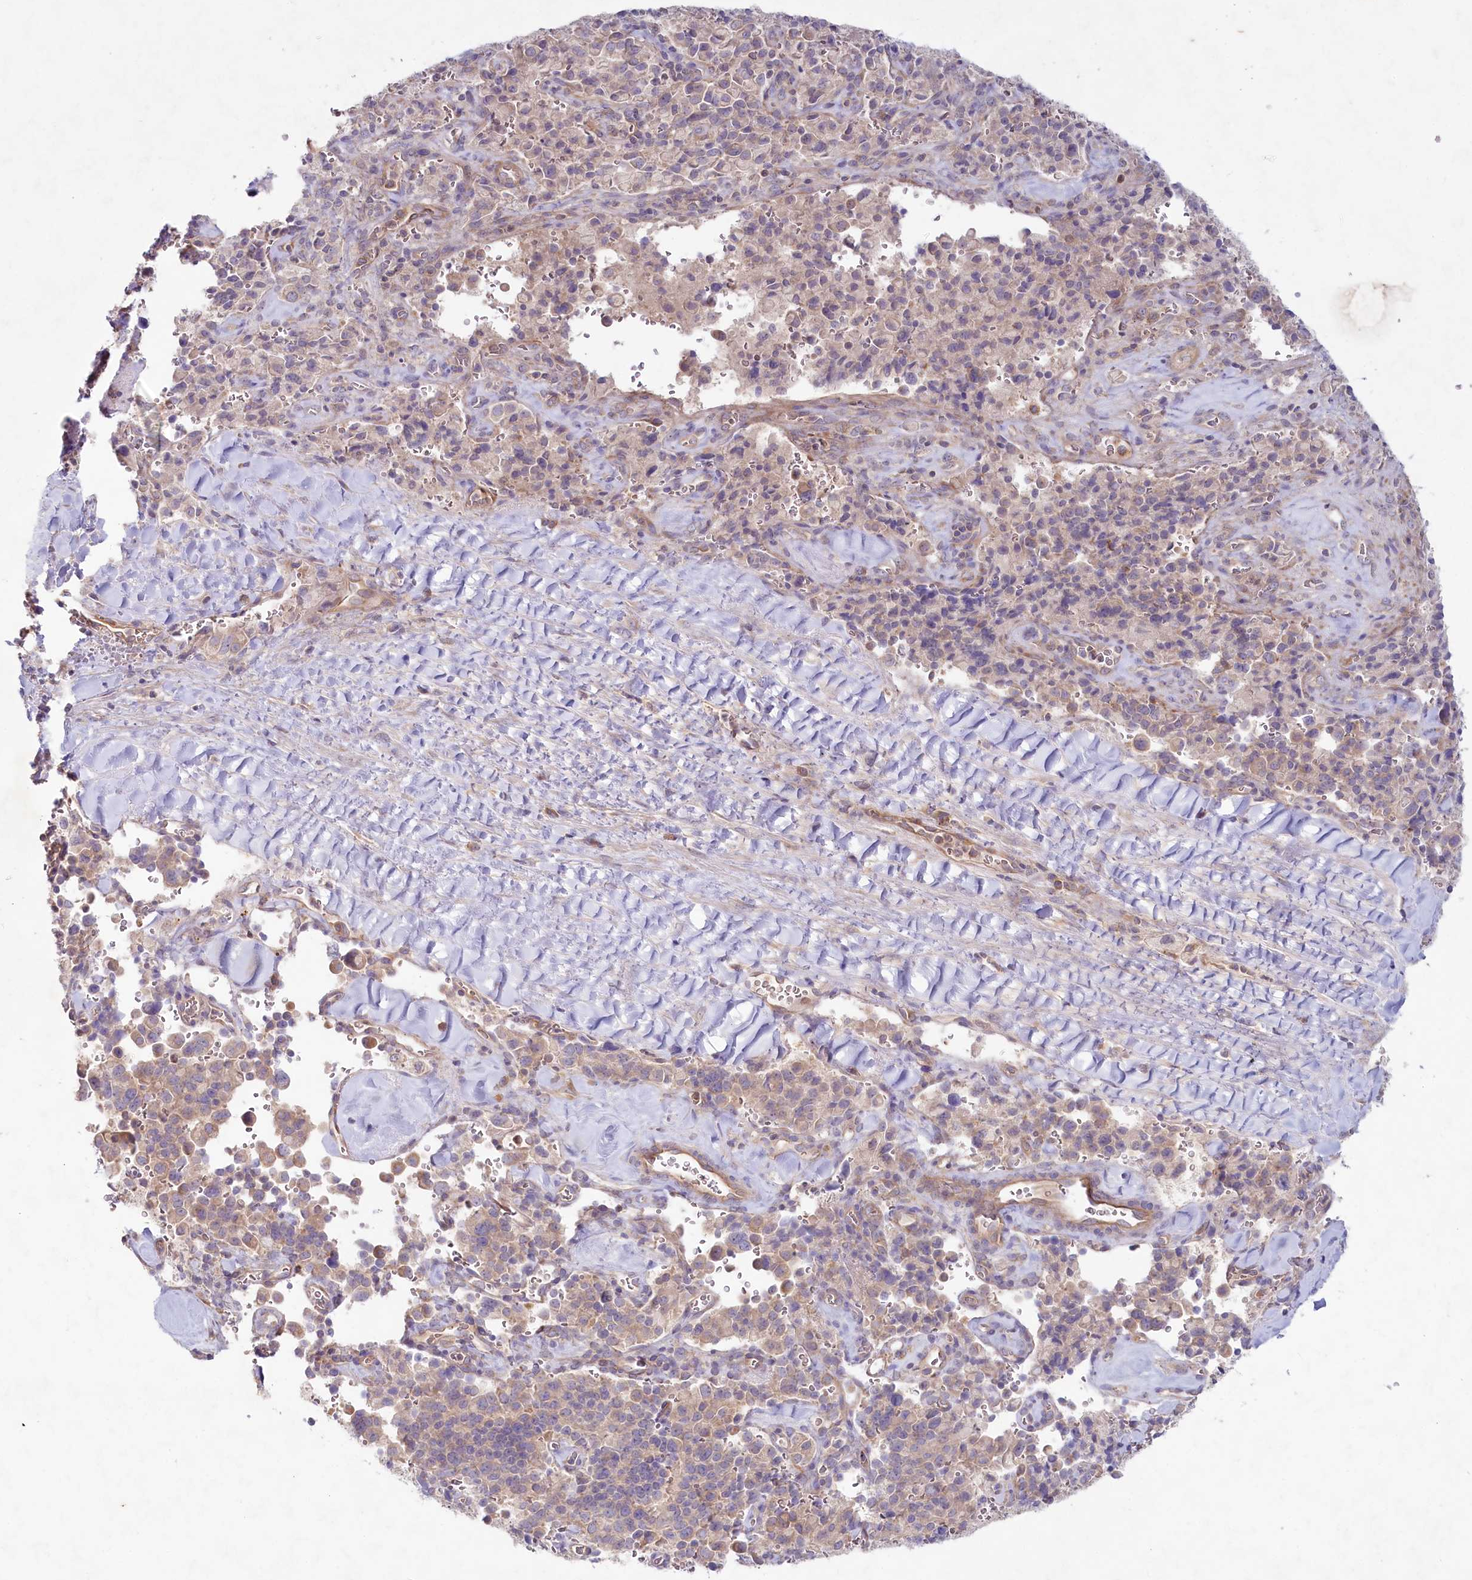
{"staining": {"intensity": "negative", "quantity": "none", "location": "none"}, "tissue": "pancreatic cancer", "cell_type": "Tumor cells", "image_type": "cancer", "snomed": [{"axis": "morphology", "description": "Adenocarcinoma, NOS"}, {"axis": "topography", "description": "Pancreas"}], "caption": "Tumor cells show no significant positivity in pancreatic cancer (adenocarcinoma).", "gene": "TNIP1", "patient": {"sex": "male", "age": 65}}